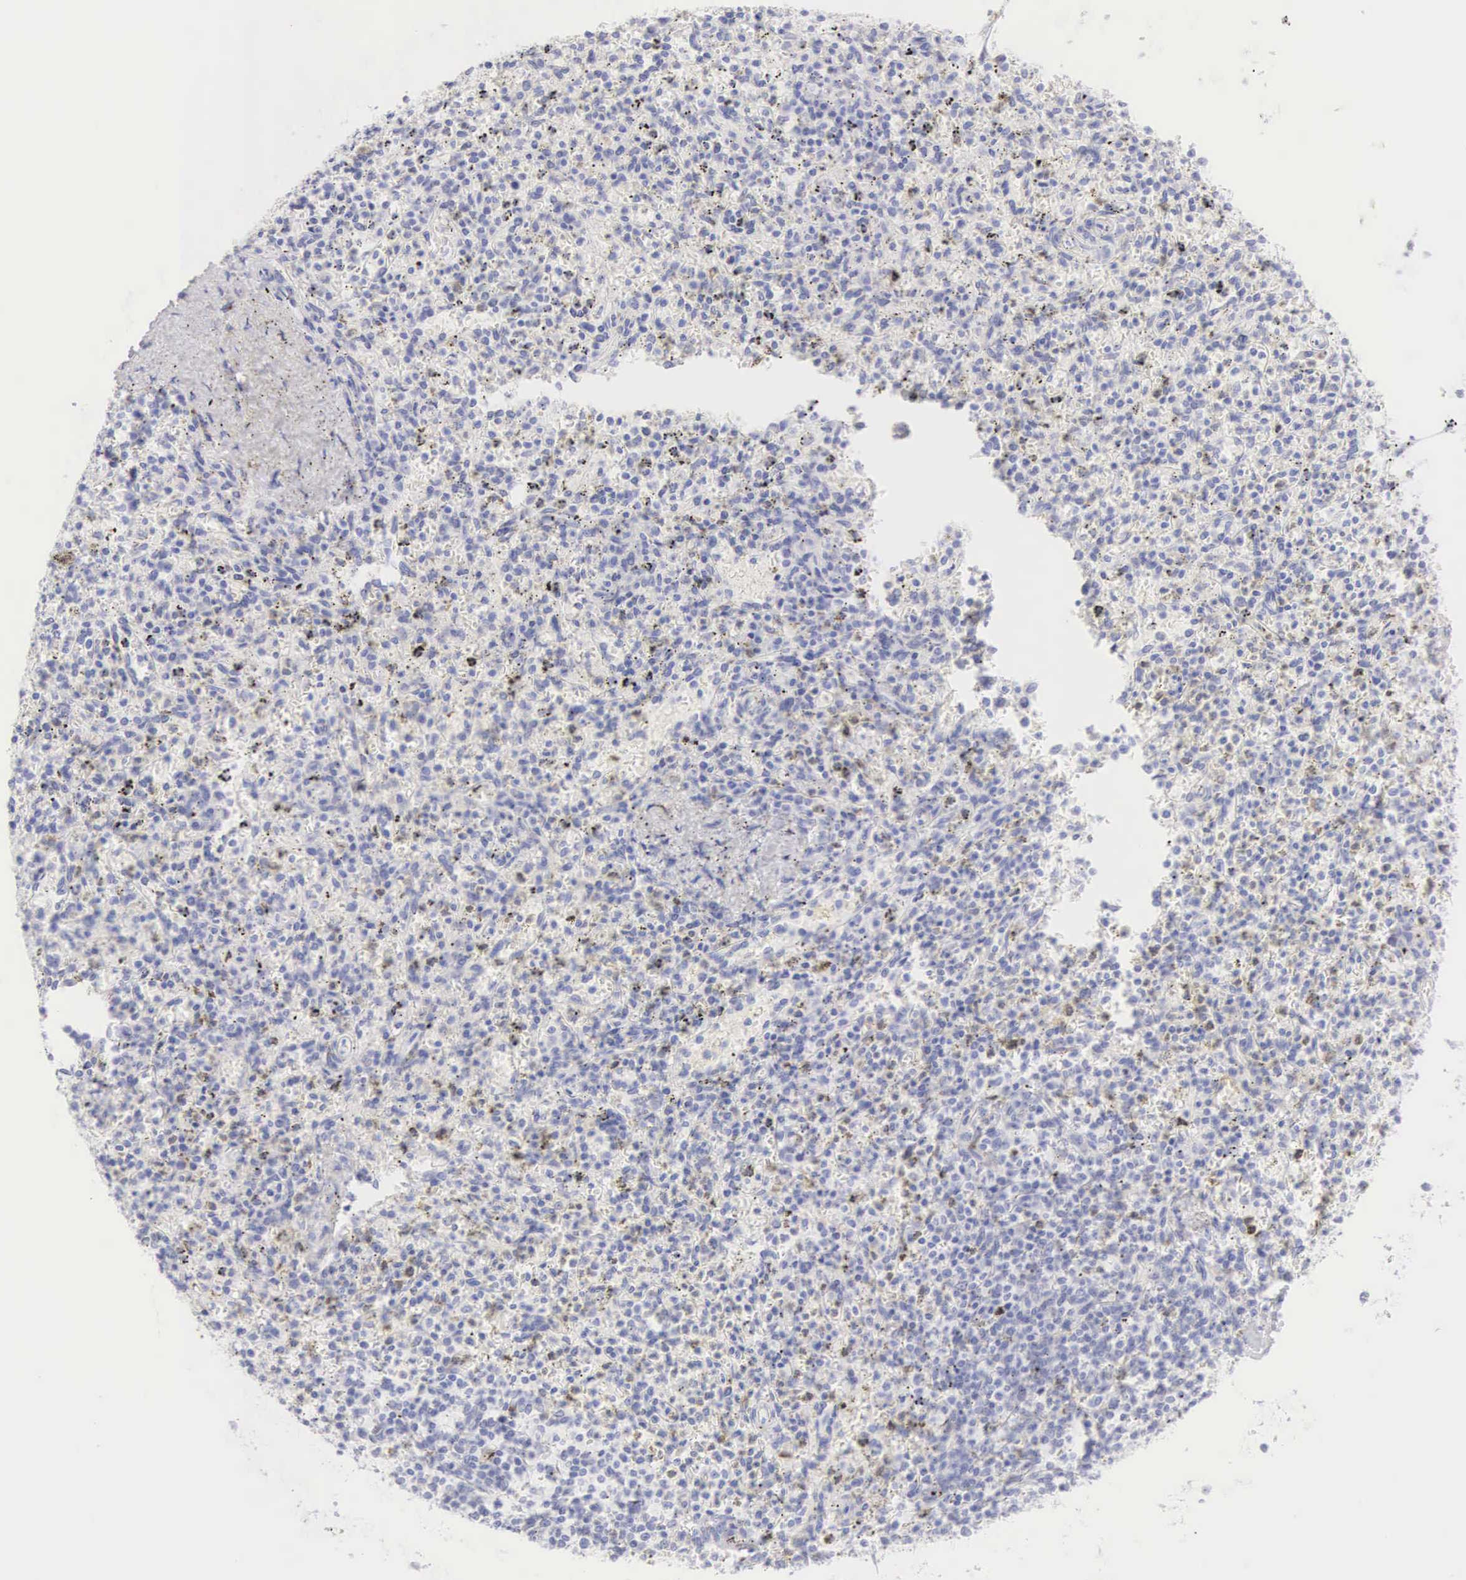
{"staining": {"intensity": "negative", "quantity": "none", "location": "none"}, "tissue": "spleen", "cell_type": "Cells in red pulp", "image_type": "normal", "snomed": [{"axis": "morphology", "description": "Normal tissue, NOS"}, {"axis": "topography", "description": "Spleen"}], "caption": "DAB (3,3'-diaminobenzidine) immunohistochemical staining of benign human spleen demonstrates no significant staining in cells in red pulp.", "gene": "CDKN2A", "patient": {"sex": "male", "age": 72}}